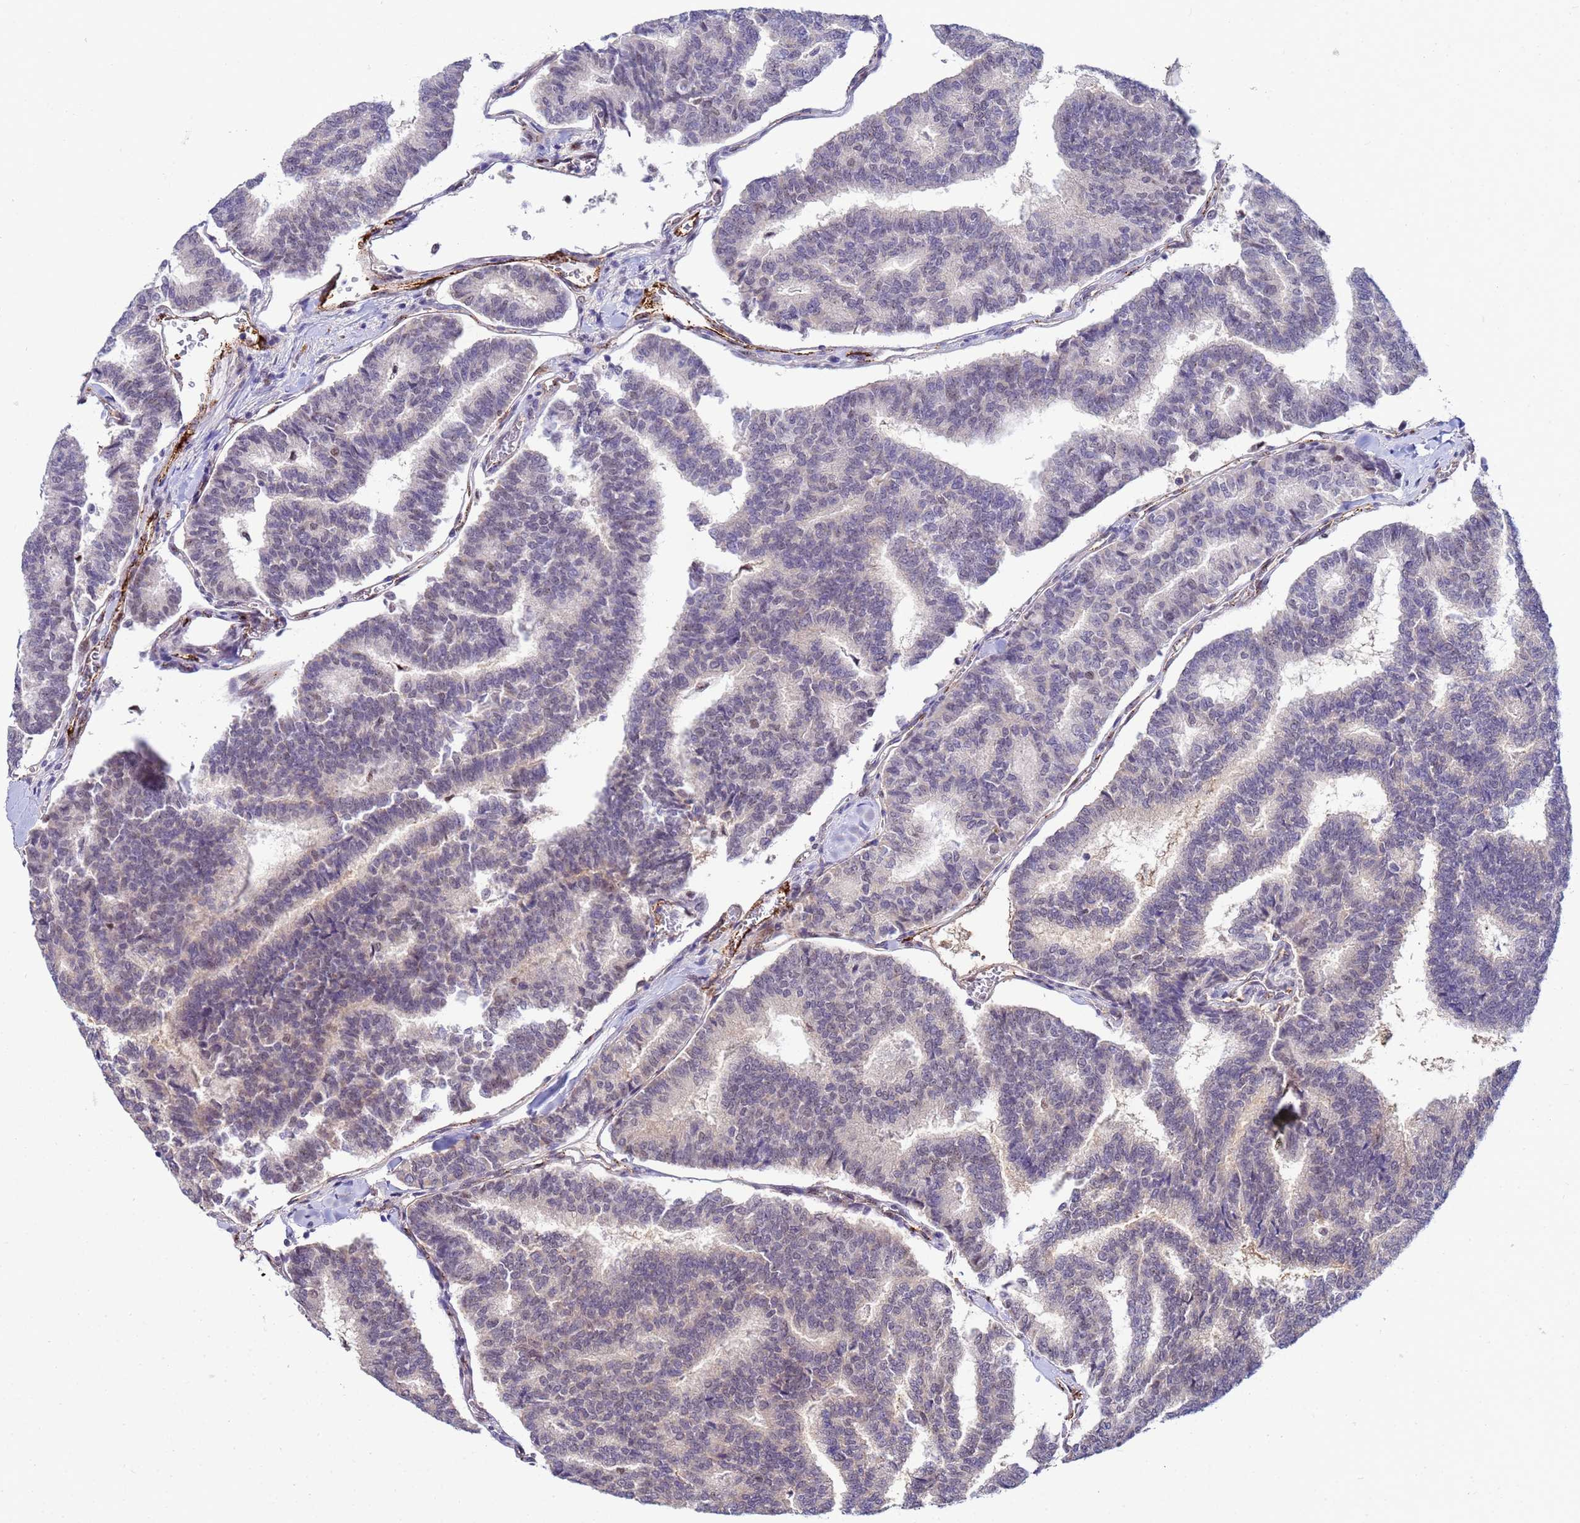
{"staining": {"intensity": "negative", "quantity": "none", "location": "none"}, "tissue": "thyroid cancer", "cell_type": "Tumor cells", "image_type": "cancer", "snomed": [{"axis": "morphology", "description": "Papillary adenocarcinoma, NOS"}, {"axis": "topography", "description": "Thyroid gland"}], "caption": "Tumor cells show no significant protein expression in thyroid cancer (papillary adenocarcinoma). (Stains: DAB IHC with hematoxylin counter stain, Microscopy: brightfield microscopy at high magnification).", "gene": "SLC25A37", "patient": {"sex": "female", "age": 35}}